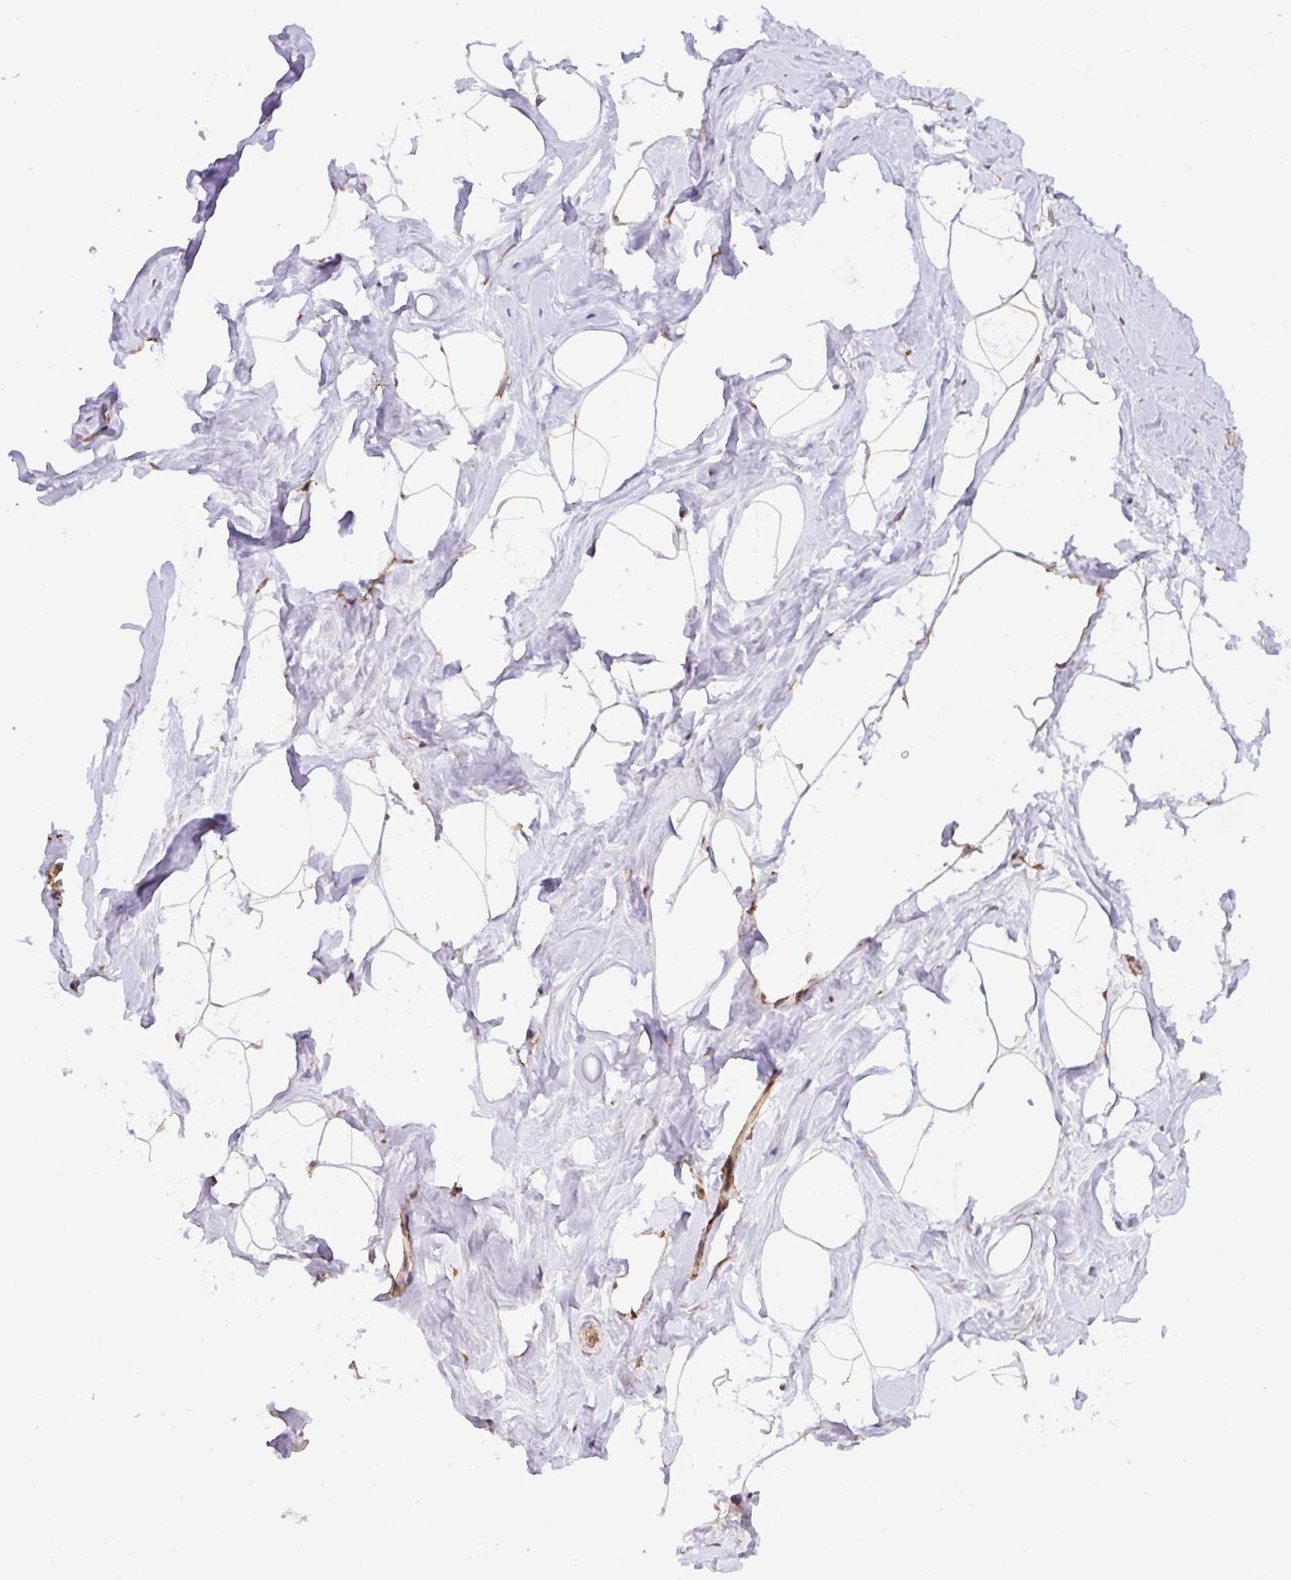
{"staining": {"intensity": "weak", "quantity": "25%-75%", "location": "cytoplasmic/membranous"}, "tissue": "breast", "cell_type": "Adipocytes", "image_type": "normal", "snomed": [{"axis": "morphology", "description": "Normal tissue, NOS"}, {"axis": "topography", "description": "Breast"}], "caption": "Weak cytoplasmic/membranous expression is identified in approximately 25%-75% of adipocytes in benign breast.", "gene": "COX8A", "patient": {"sex": "female", "age": 32}}